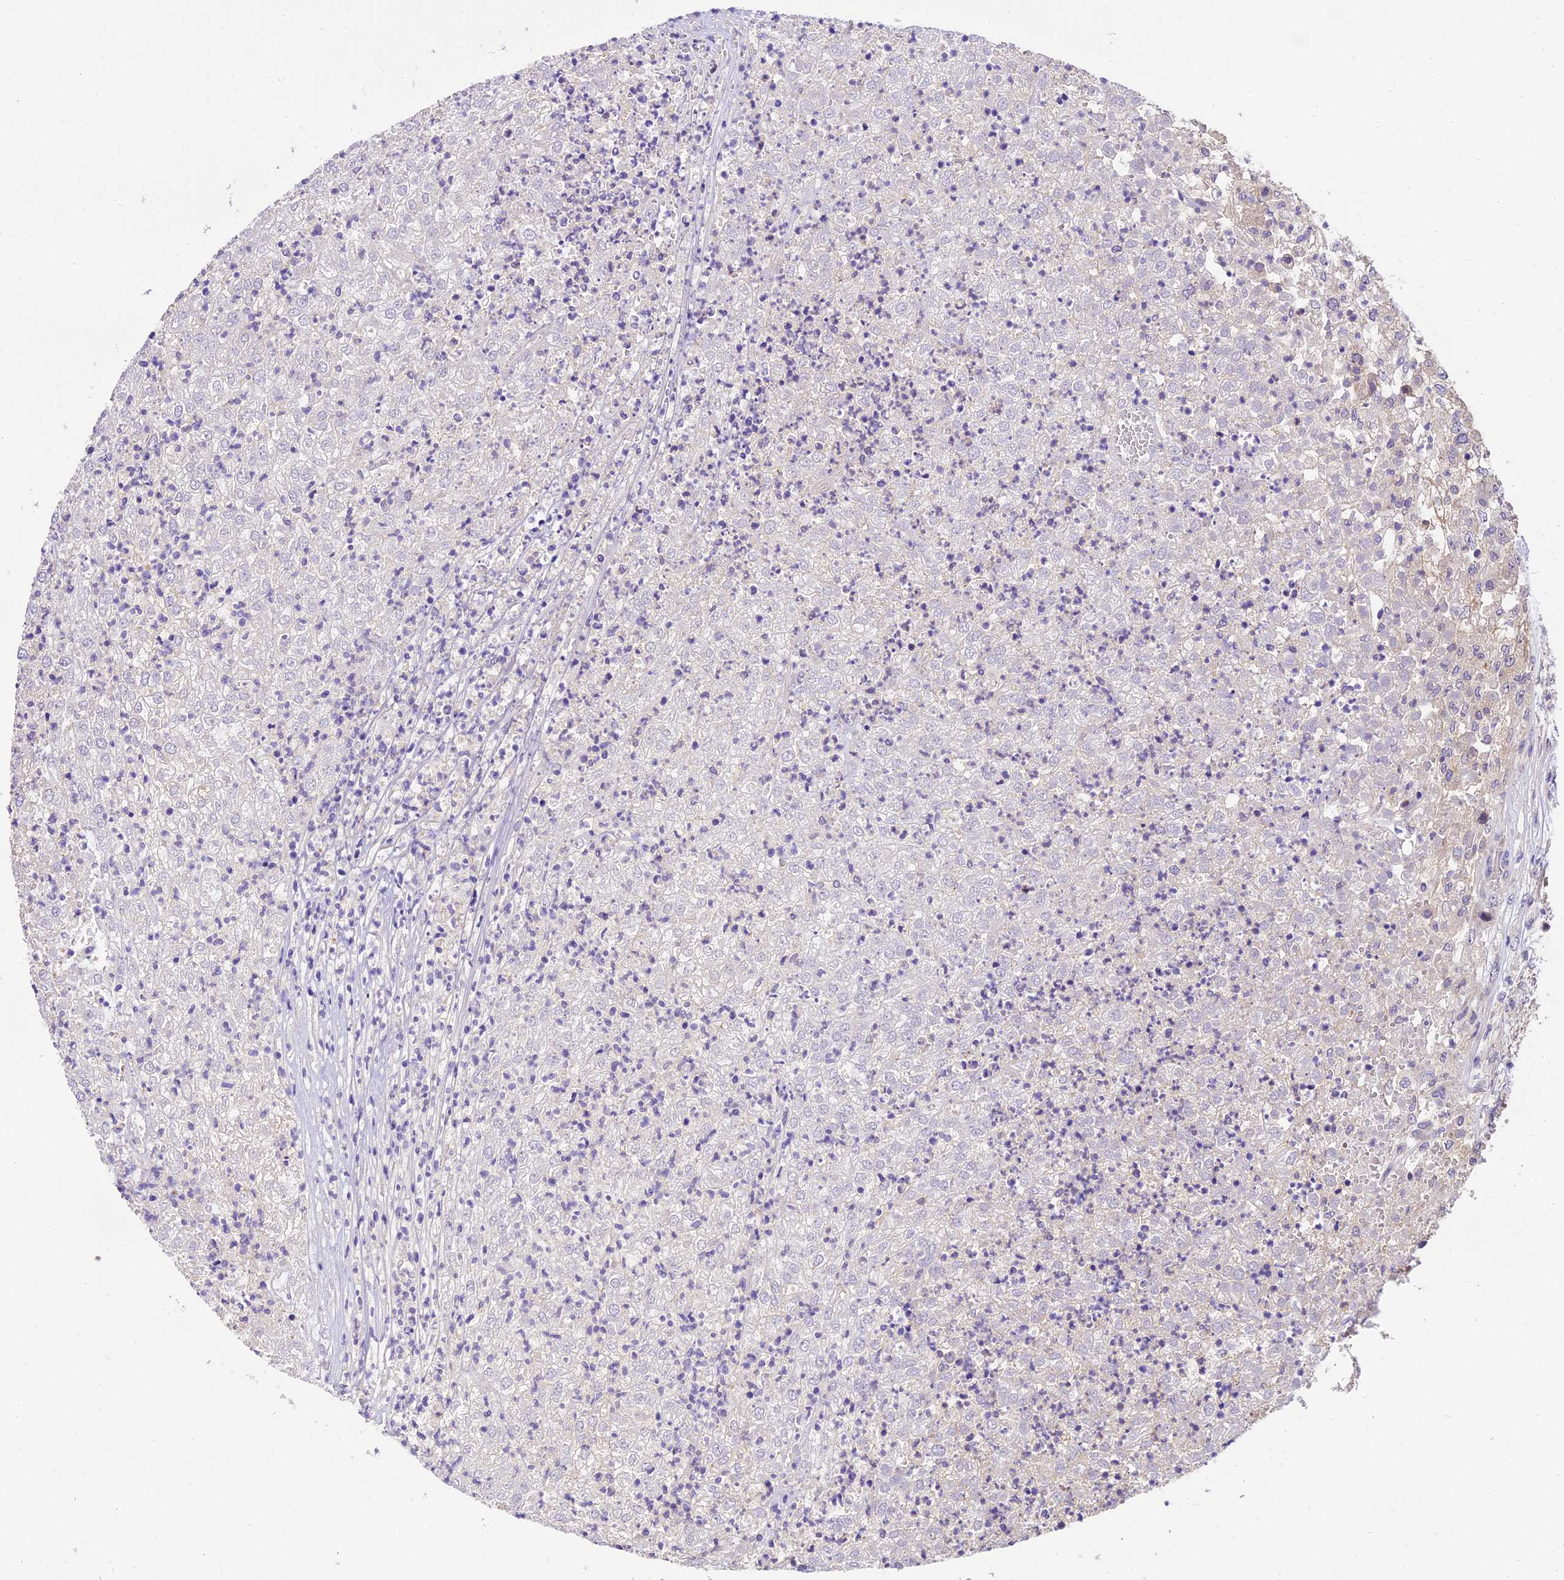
{"staining": {"intensity": "negative", "quantity": "none", "location": "none"}, "tissue": "renal cancer", "cell_type": "Tumor cells", "image_type": "cancer", "snomed": [{"axis": "morphology", "description": "Adenocarcinoma, NOS"}, {"axis": "topography", "description": "Kidney"}], "caption": "DAB immunohistochemical staining of renal cancer (adenocarcinoma) shows no significant positivity in tumor cells. (DAB immunohistochemistry, high magnification).", "gene": "DGKH", "patient": {"sex": "female", "age": 54}}